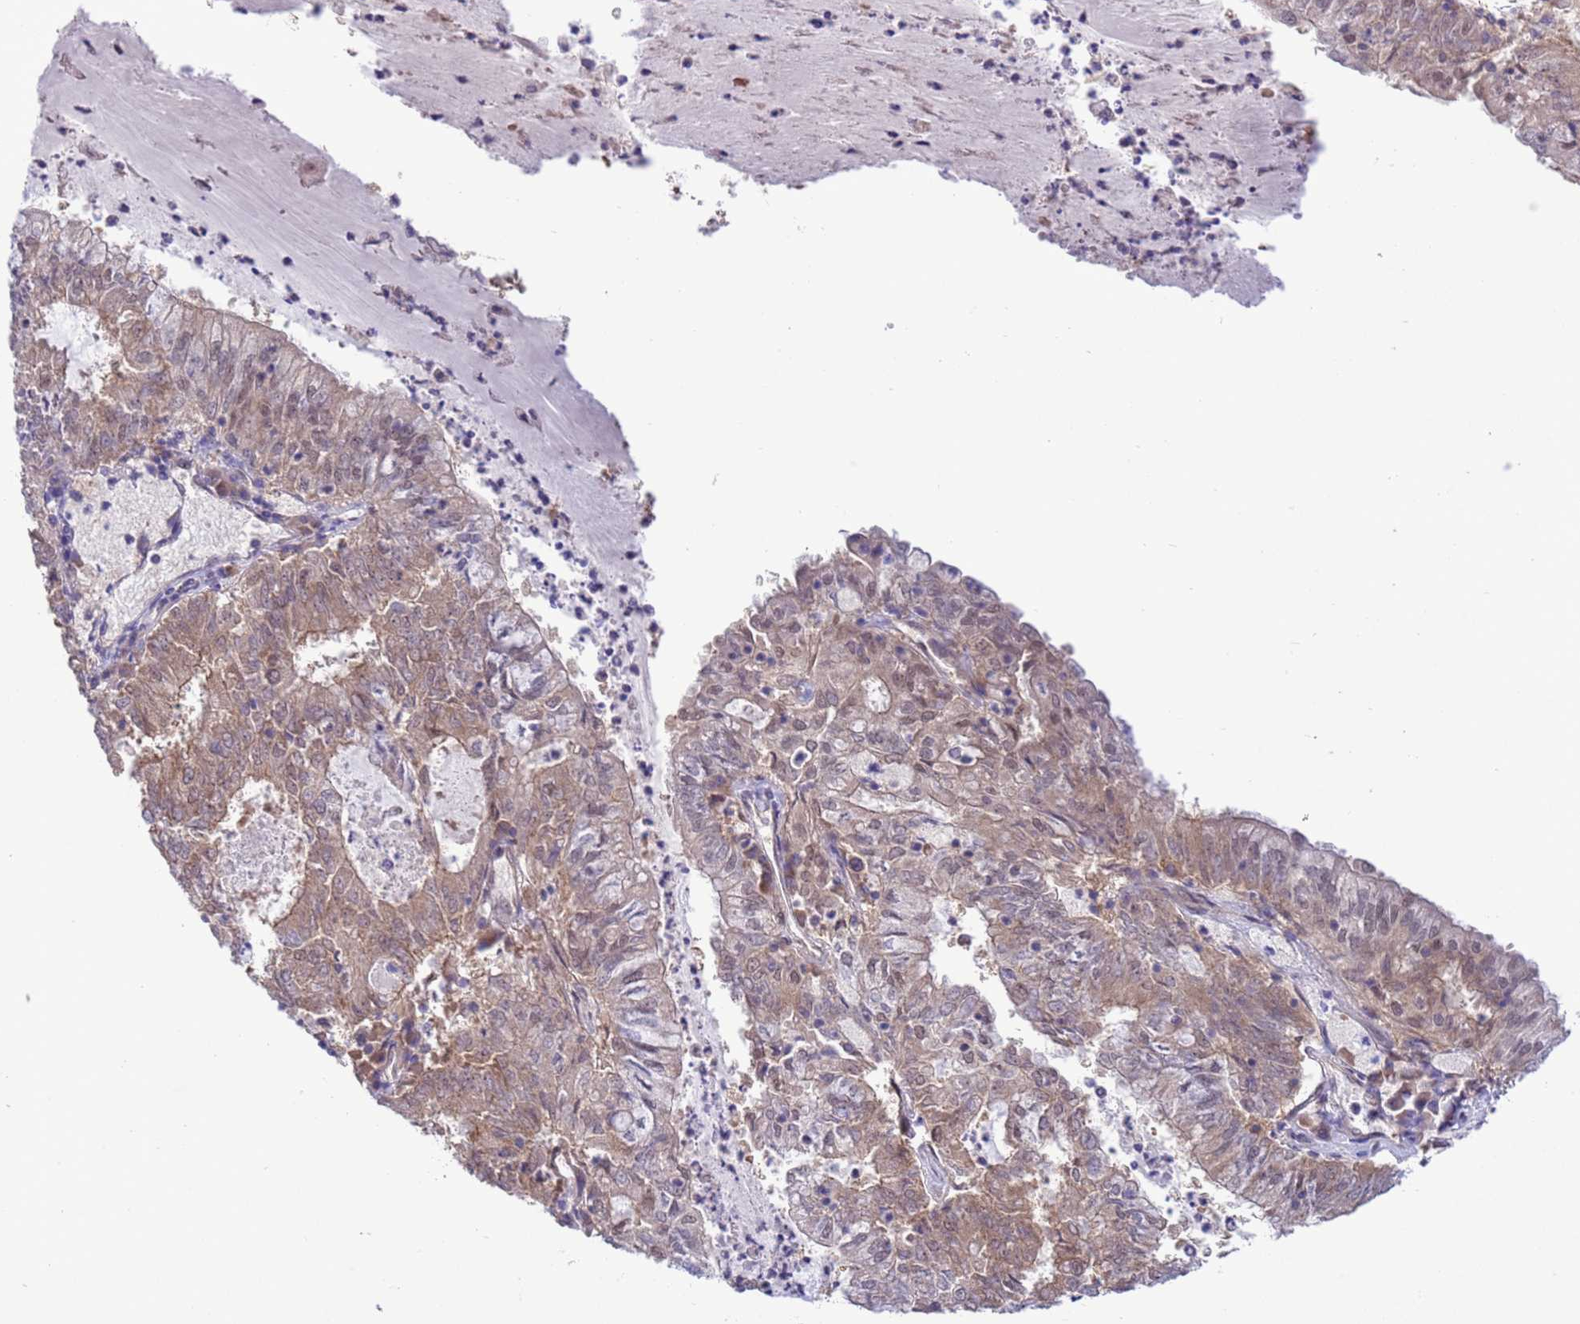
{"staining": {"intensity": "weak", "quantity": ">75%", "location": "cytoplasmic/membranous"}, "tissue": "endometrial cancer", "cell_type": "Tumor cells", "image_type": "cancer", "snomed": [{"axis": "morphology", "description": "Adenocarcinoma, NOS"}, {"axis": "topography", "description": "Endometrium"}], "caption": "Immunohistochemistry (IHC) histopathology image of neoplastic tissue: human adenocarcinoma (endometrial) stained using IHC demonstrates low levels of weak protein expression localized specifically in the cytoplasmic/membranous of tumor cells, appearing as a cytoplasmic/membranous brown color.", "gene": "ZNF461", "patient": {"sex": "female", "age": 57}}